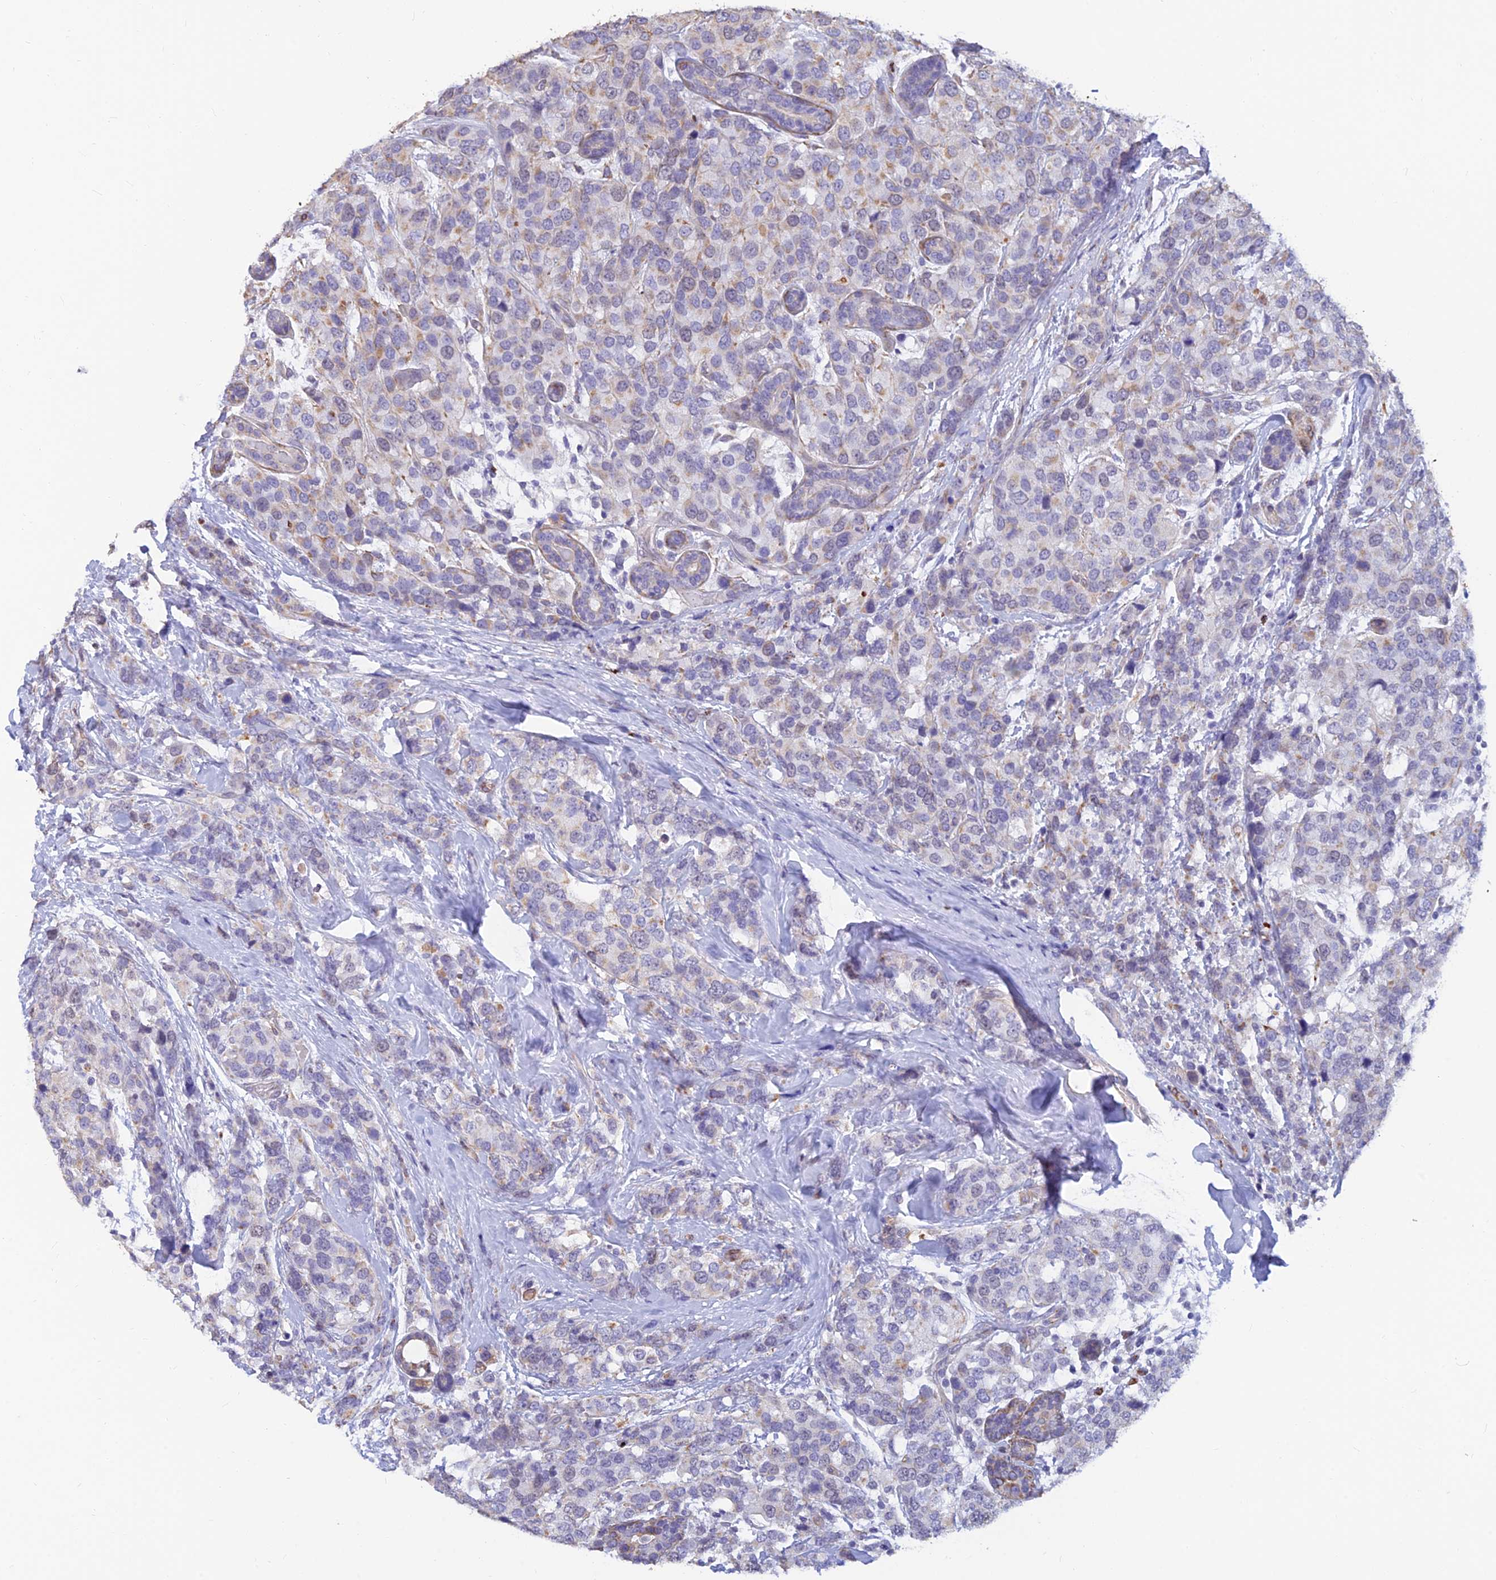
{"staining": {"intensity": "weak", "quantity": "<25%", "location": "cytoplasmic/membranous"}, "tissue": "breast cancer", "cell_type": "Tumor cells", "image_type": "cancer", "snomed": [{"axis": "morphology", "description": "Lobular carcinoma"}, {"axis": "topography", "description": "Breast"}], "caption": "Immunohistochemistry (IHC) of human breast cancer (lobular carcinoma) shows no staining in tumor cells. Brightfield microscopy of immunohistochemistry (IHC) stained with DAB (3,3'-diaminobenzidine) (brown) and hematoxylin (blue), captured at high magnification.", "gene": "ALDH1L2", "patient": {"sex": "female", "age": 59}}